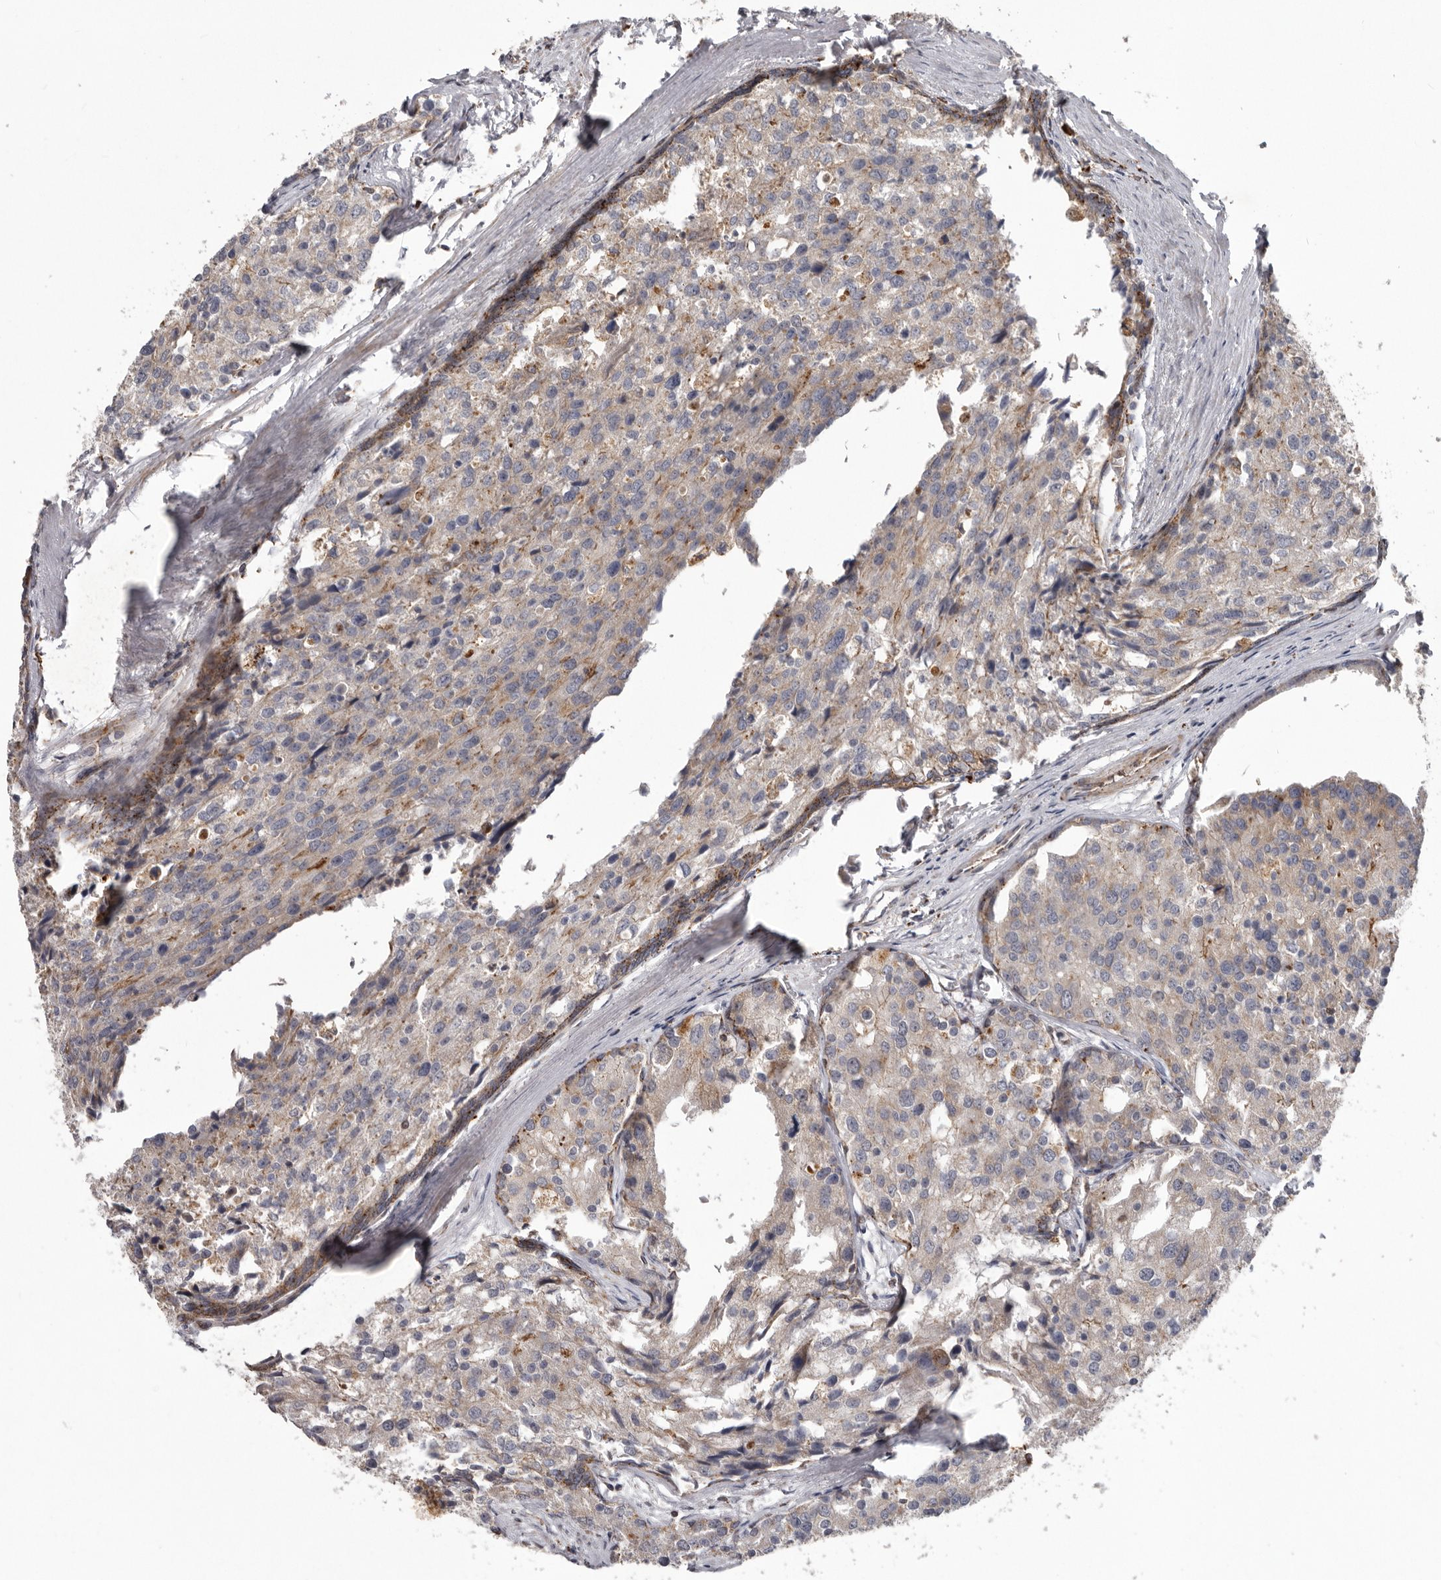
{"staining": {"intensity": "weak", "quantity": ">75%", "location": "cytoplasmic/membranous"}, "tissue": "prostate cancer", "cell_type": "Tumor cells", "image_type": "cancer", "snomed": [{"axis": "morphology", "description": "Adenocarcinoma, High grade"}, {"axis": "topography", "description": "Prostate"}], "caption": "Protein analysis of prostate adenocarcinoma (high-grade) tissue shows weak cytoplasmic/membranous positivity in about >75% of tumor cells.", "gene": "NUP43", "patient": {"sex": "male", "age": 50}}